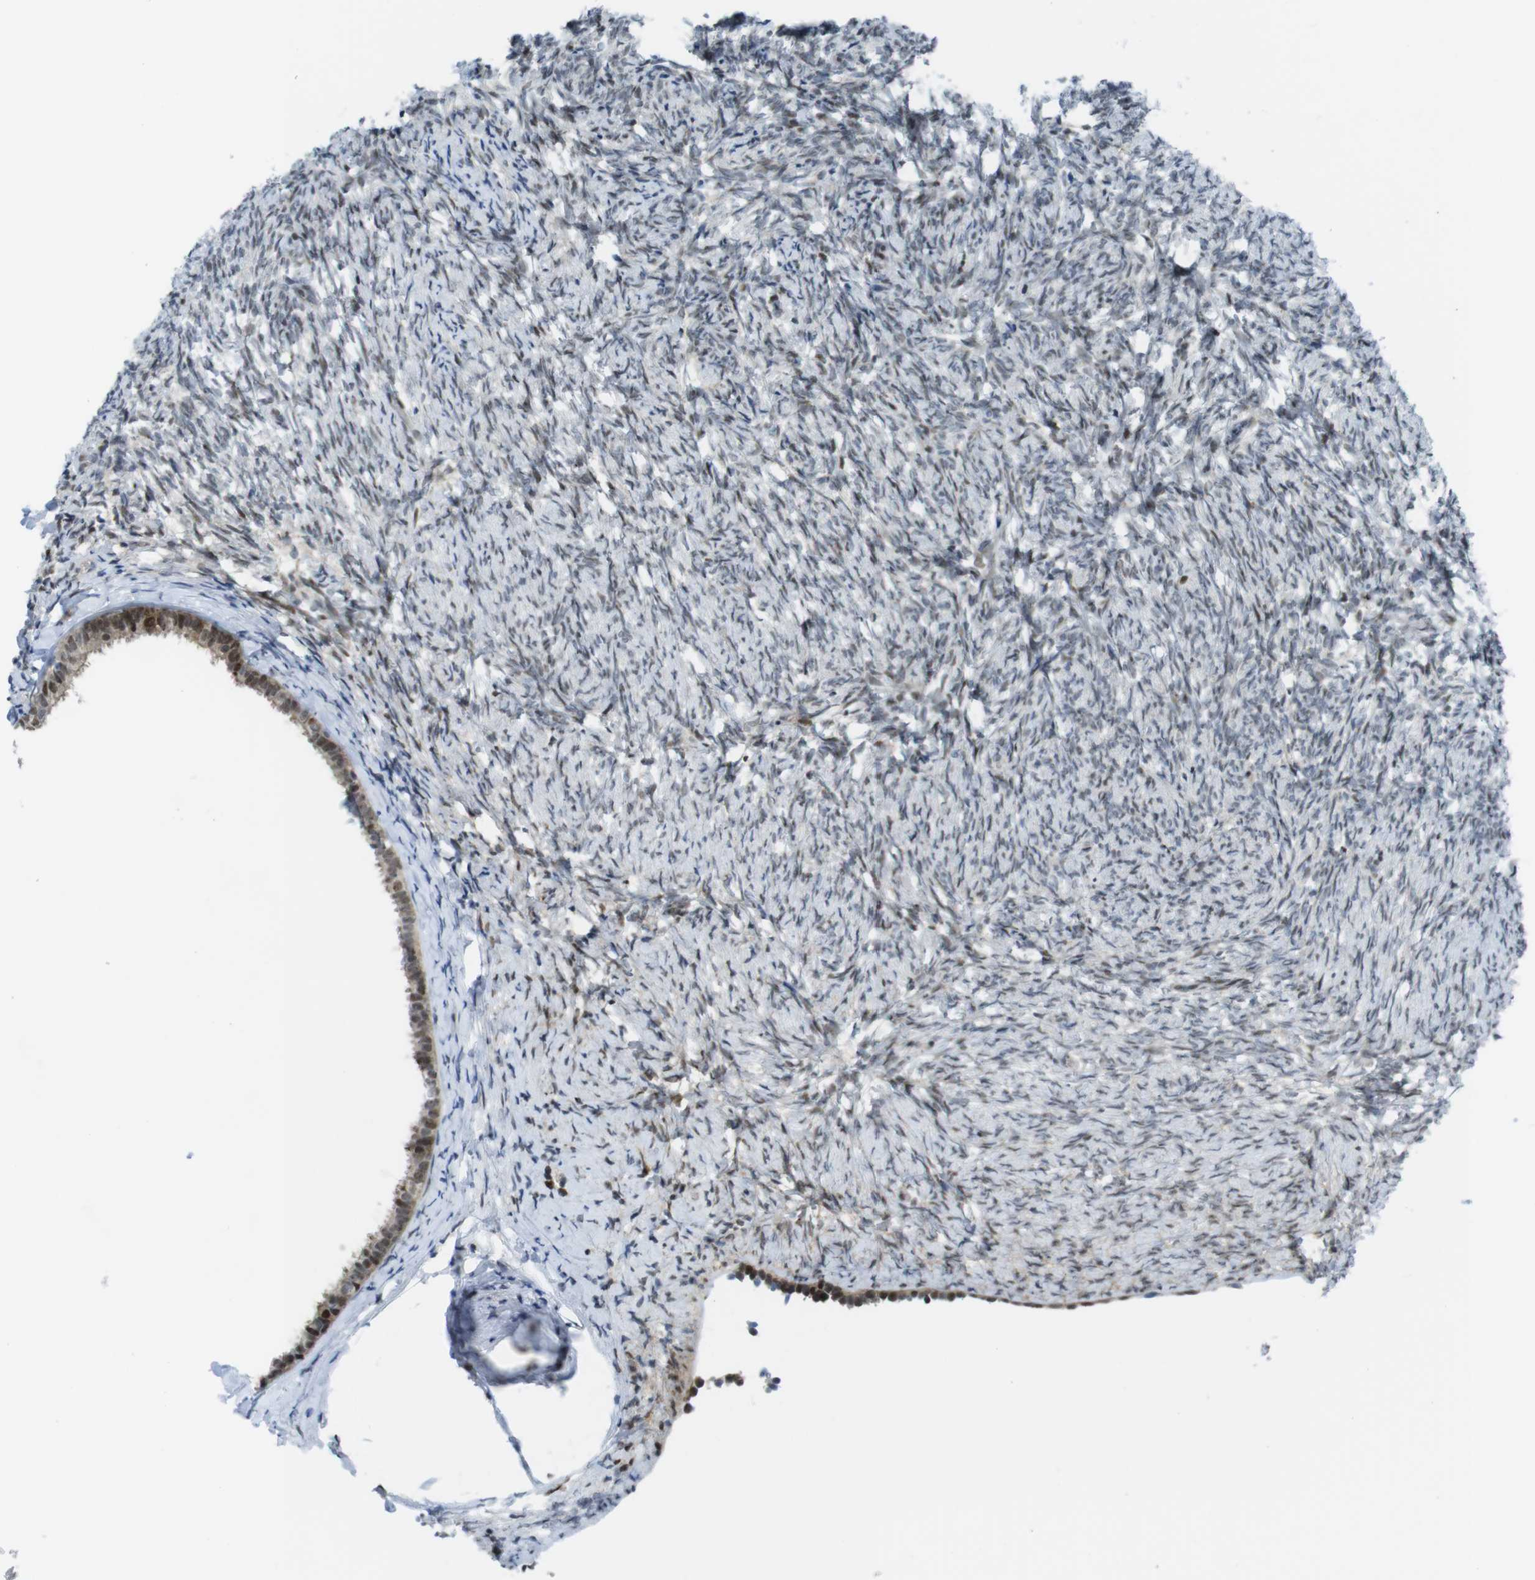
{"staining": {"intensity": "strong", "quantity": ">75%", "location": "cytoplasmic/membranous"}, "tissue": "ovary", "cell_type": "Follicle cells", "image_type": "normal", "snomed": [{"axis": "morphology", "description": "Normal tissue, NOS"}, {"axis": "topography", "description": "Ovary"}], "caption": "This is a histology image of immunohistochemistry staining of benign ovary, which shows strong staining in the cytoplasmic/membranous of follicle cells.", "gene": "UBB", "patient": {"sex": "female", "age": 60}}